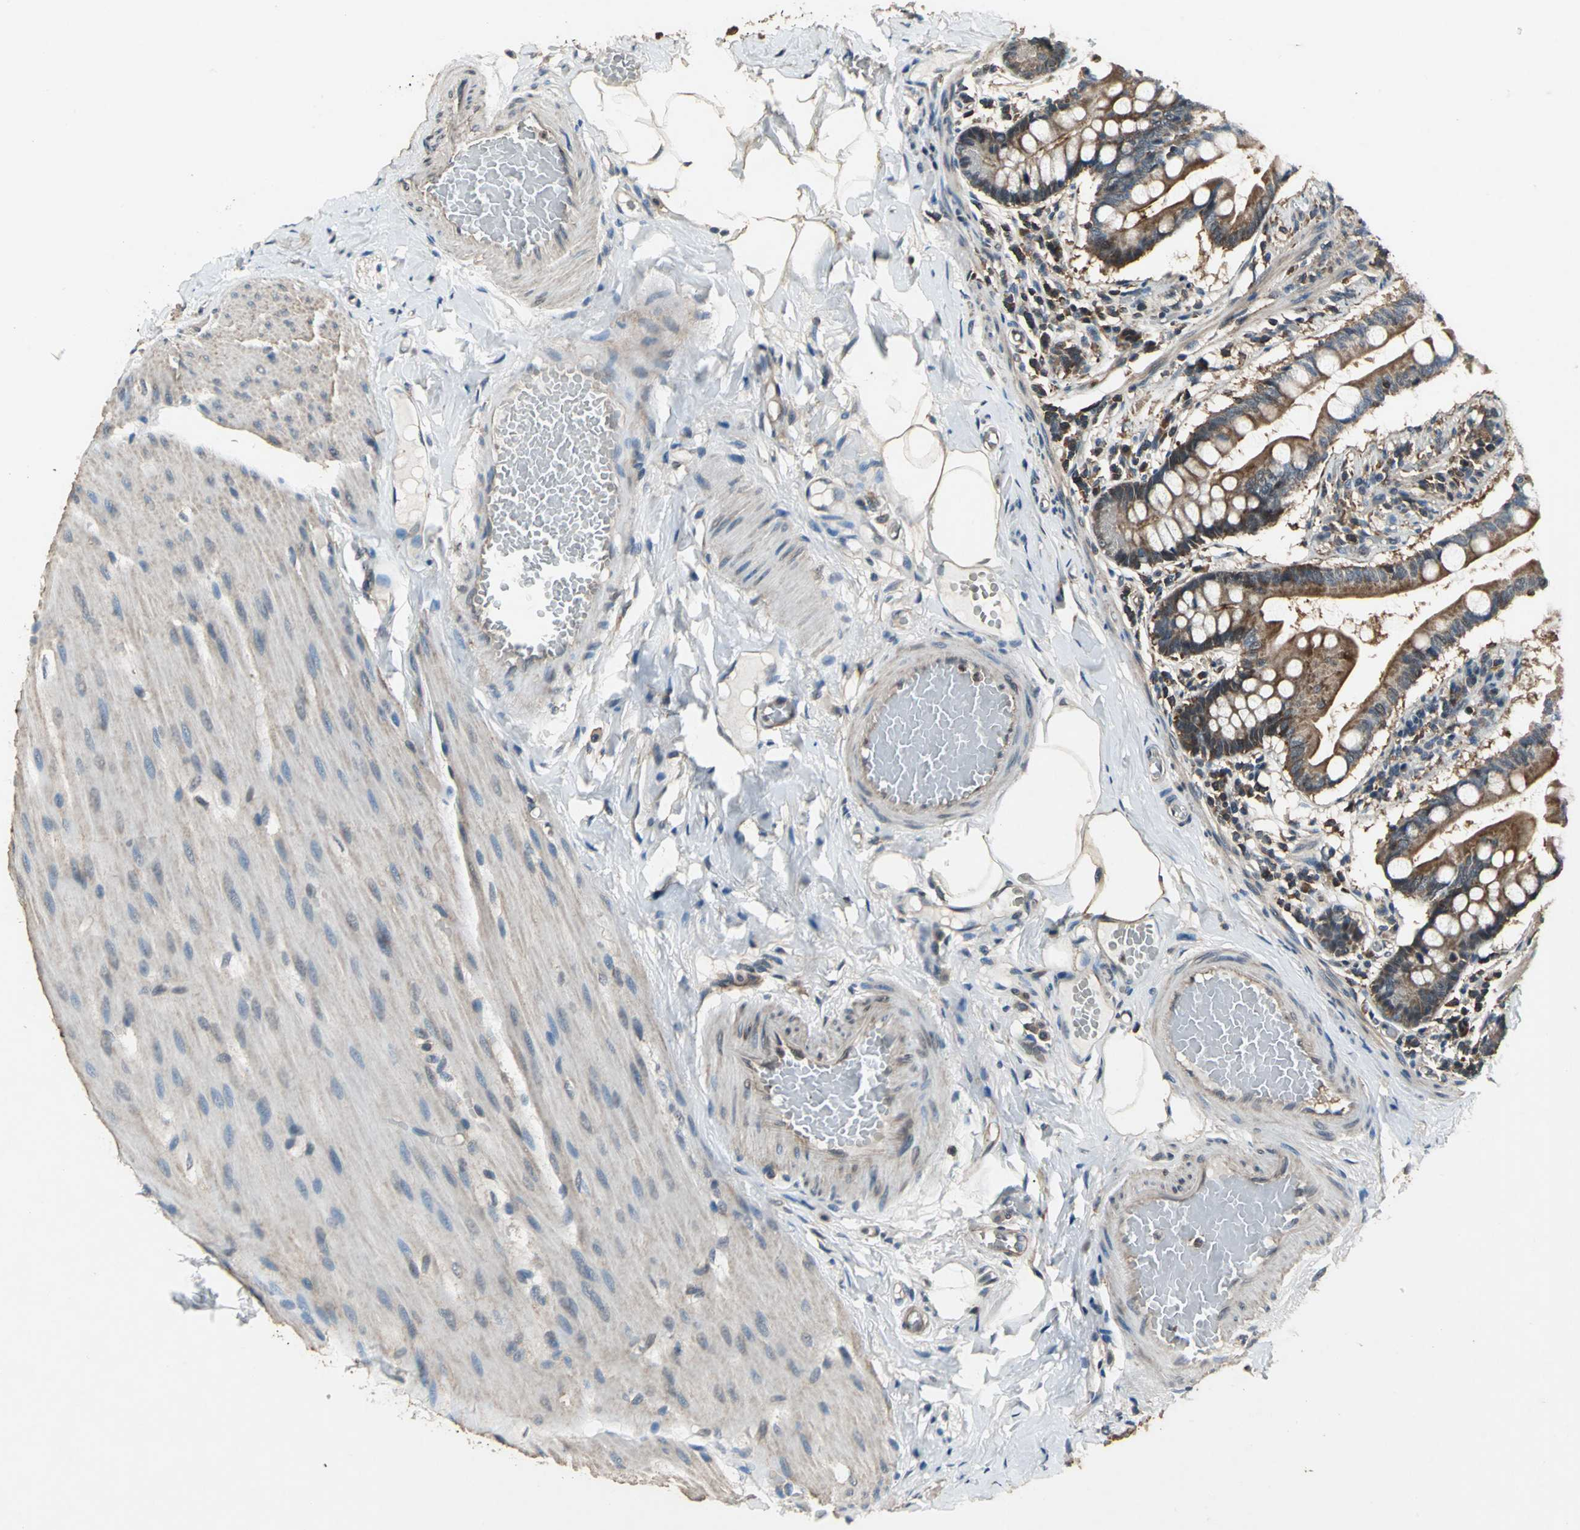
{"staining": {"intensity": "strong", "quantity": ">75%", "location": "cytoplasmic/membranous"}, "tissue": "small intestine", "cell_type": "Glandular cells", "image_type": "normal", "snomed": [{"axis": "morphology", "description": "Normal tissue, NOS"}, {"axis": "topography", "description": "Small intestine"}], "caption": "Strong cytoplasmic/membranous protein staining is seen in approximately >75% of glandular cells in small intestine. Using DAB (3,3'-diaminobenzidine) (brown) and hematoxylin (blue) stains, captured at high magnification using brightfield microscopy.", "gene": "EIF2B2", "patient": {"sex": "male", "age": 41}}